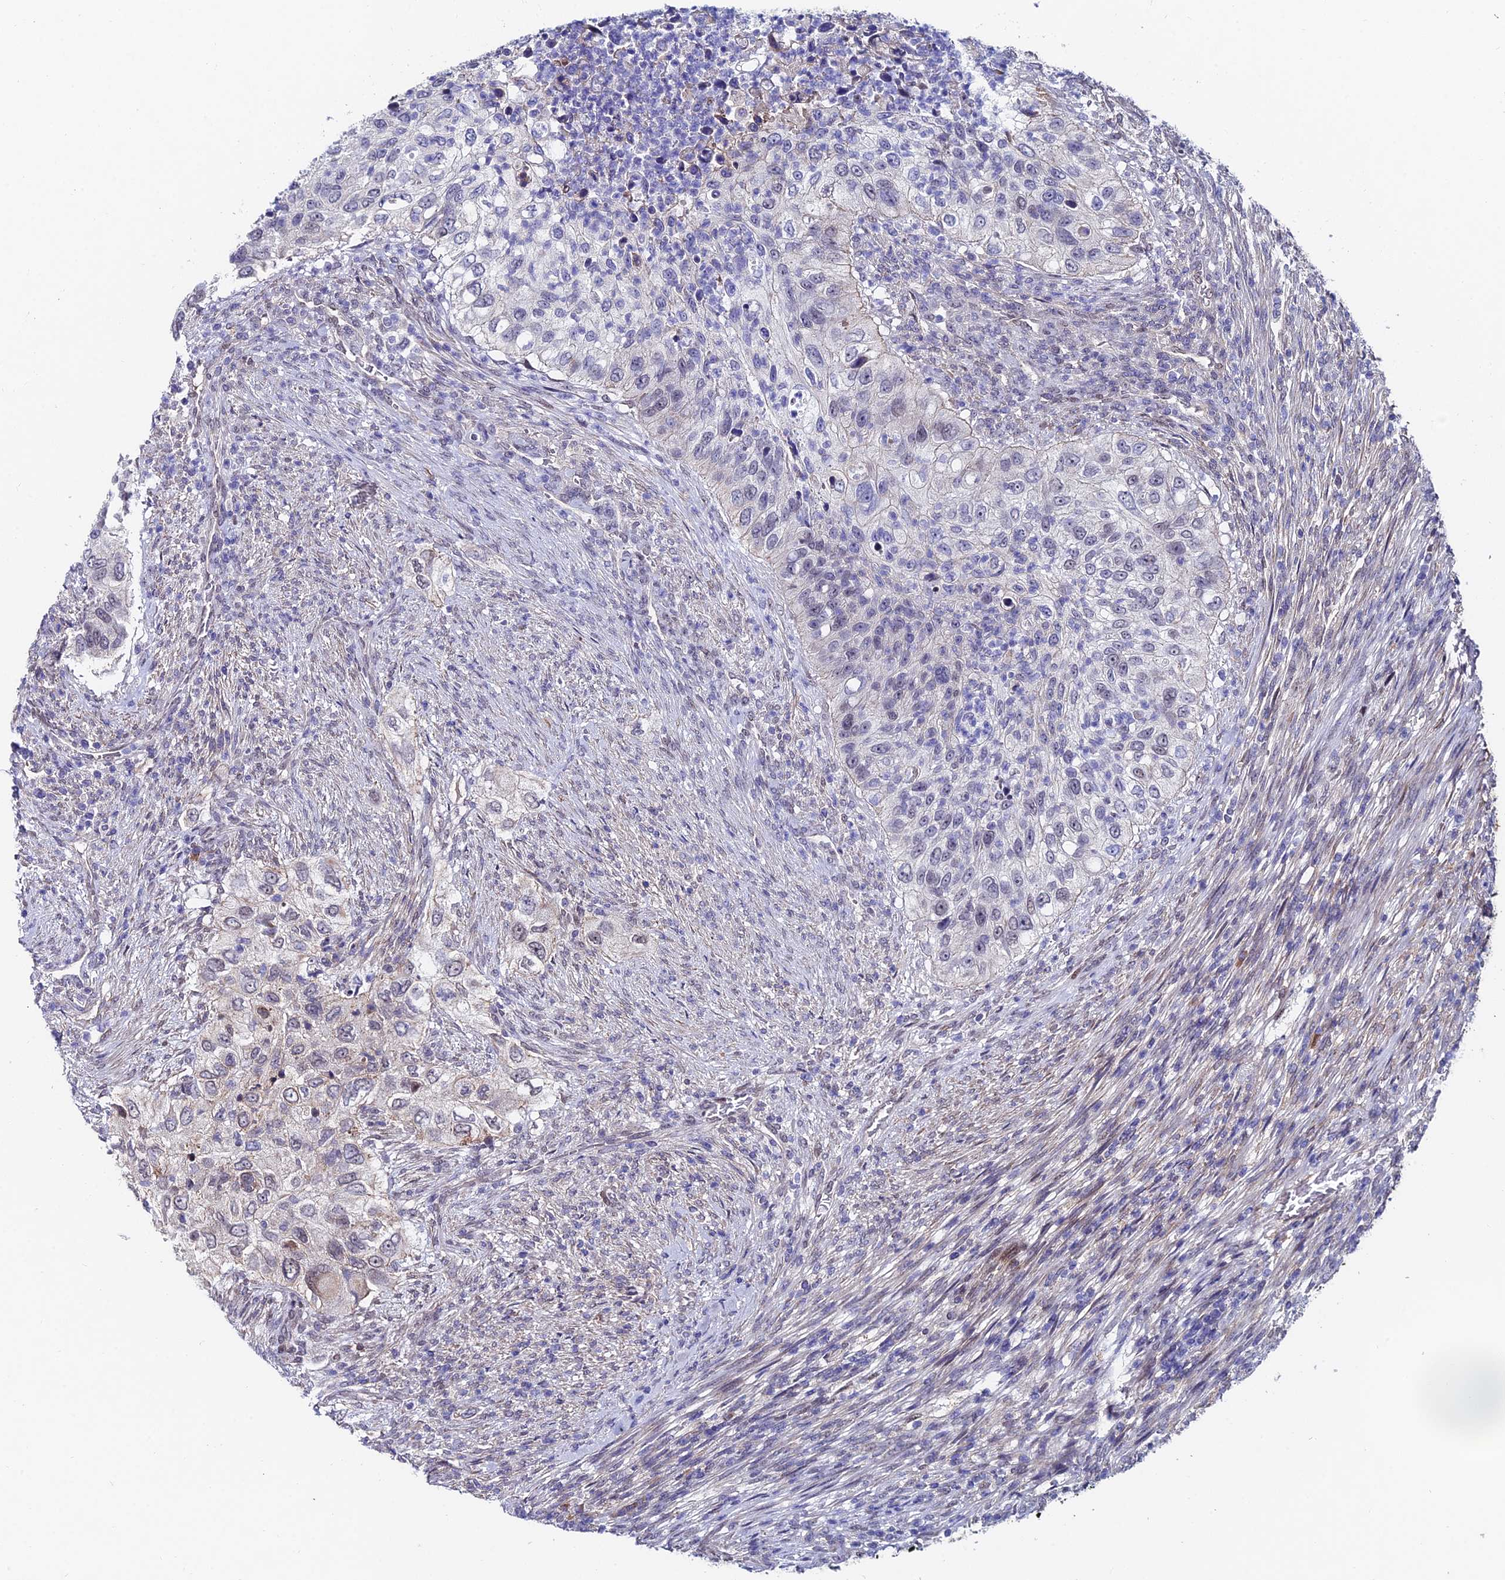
{"staining": {"intensity": "negative", "quantity": "none", "location": "none"}, "tissue": "urothelial cancer", "cell_type": "Tumor cells", "image_type": "cancer", "snomed": [{"axis": "morphology", "description": "Urothelial carcinoma, High grade"}, {"axis": "topography", "description": "Urinary bladder"}], "caption": "An image of urothelial carcinoma (high-grade) stained for a protein displays no brown staining in tumor cells.", "gene": "TRIM24", "patient": {"sex": "female", "age": 60}}